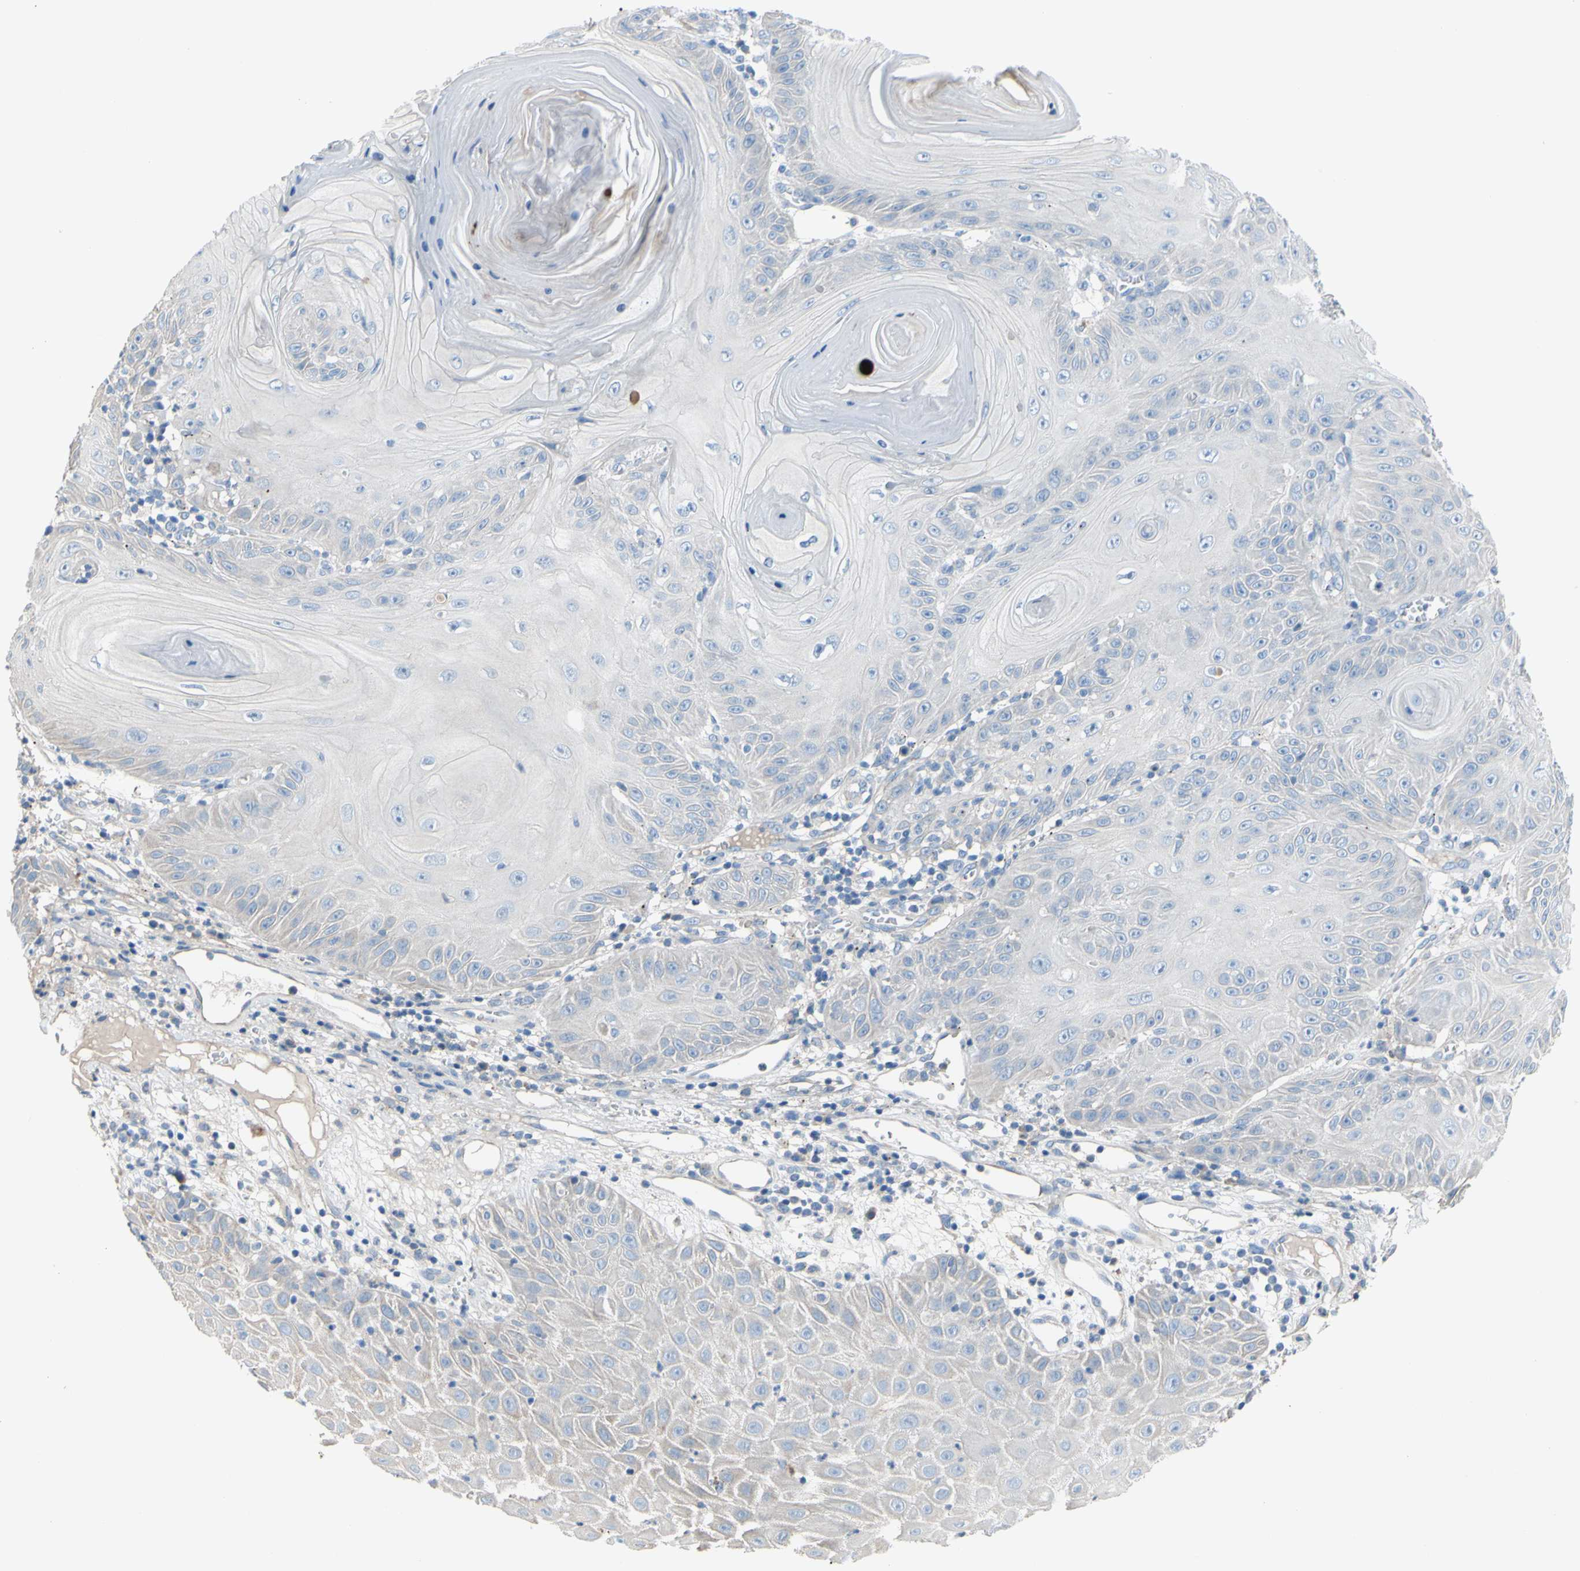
{"staining": {"intensity": "negative", "quantity": "none", "location": "none"}, "tissue": "skin cancer", "cell_type": "Tumor cells", "image_type": "cancer", "snomed": [{"axis": "morphology", "description": "Squamous cell carcinoma, NOS"}, {"axis": "topography", "description": "Skin"}], "caption": "This is an immunohistochemistry (IHC) photomicrograph of human squamous cell carcinoma (skin). There is no staining in tumor cells.", "gene": "TMEM59L", "patient": {"sex": "female", "age": 78}}